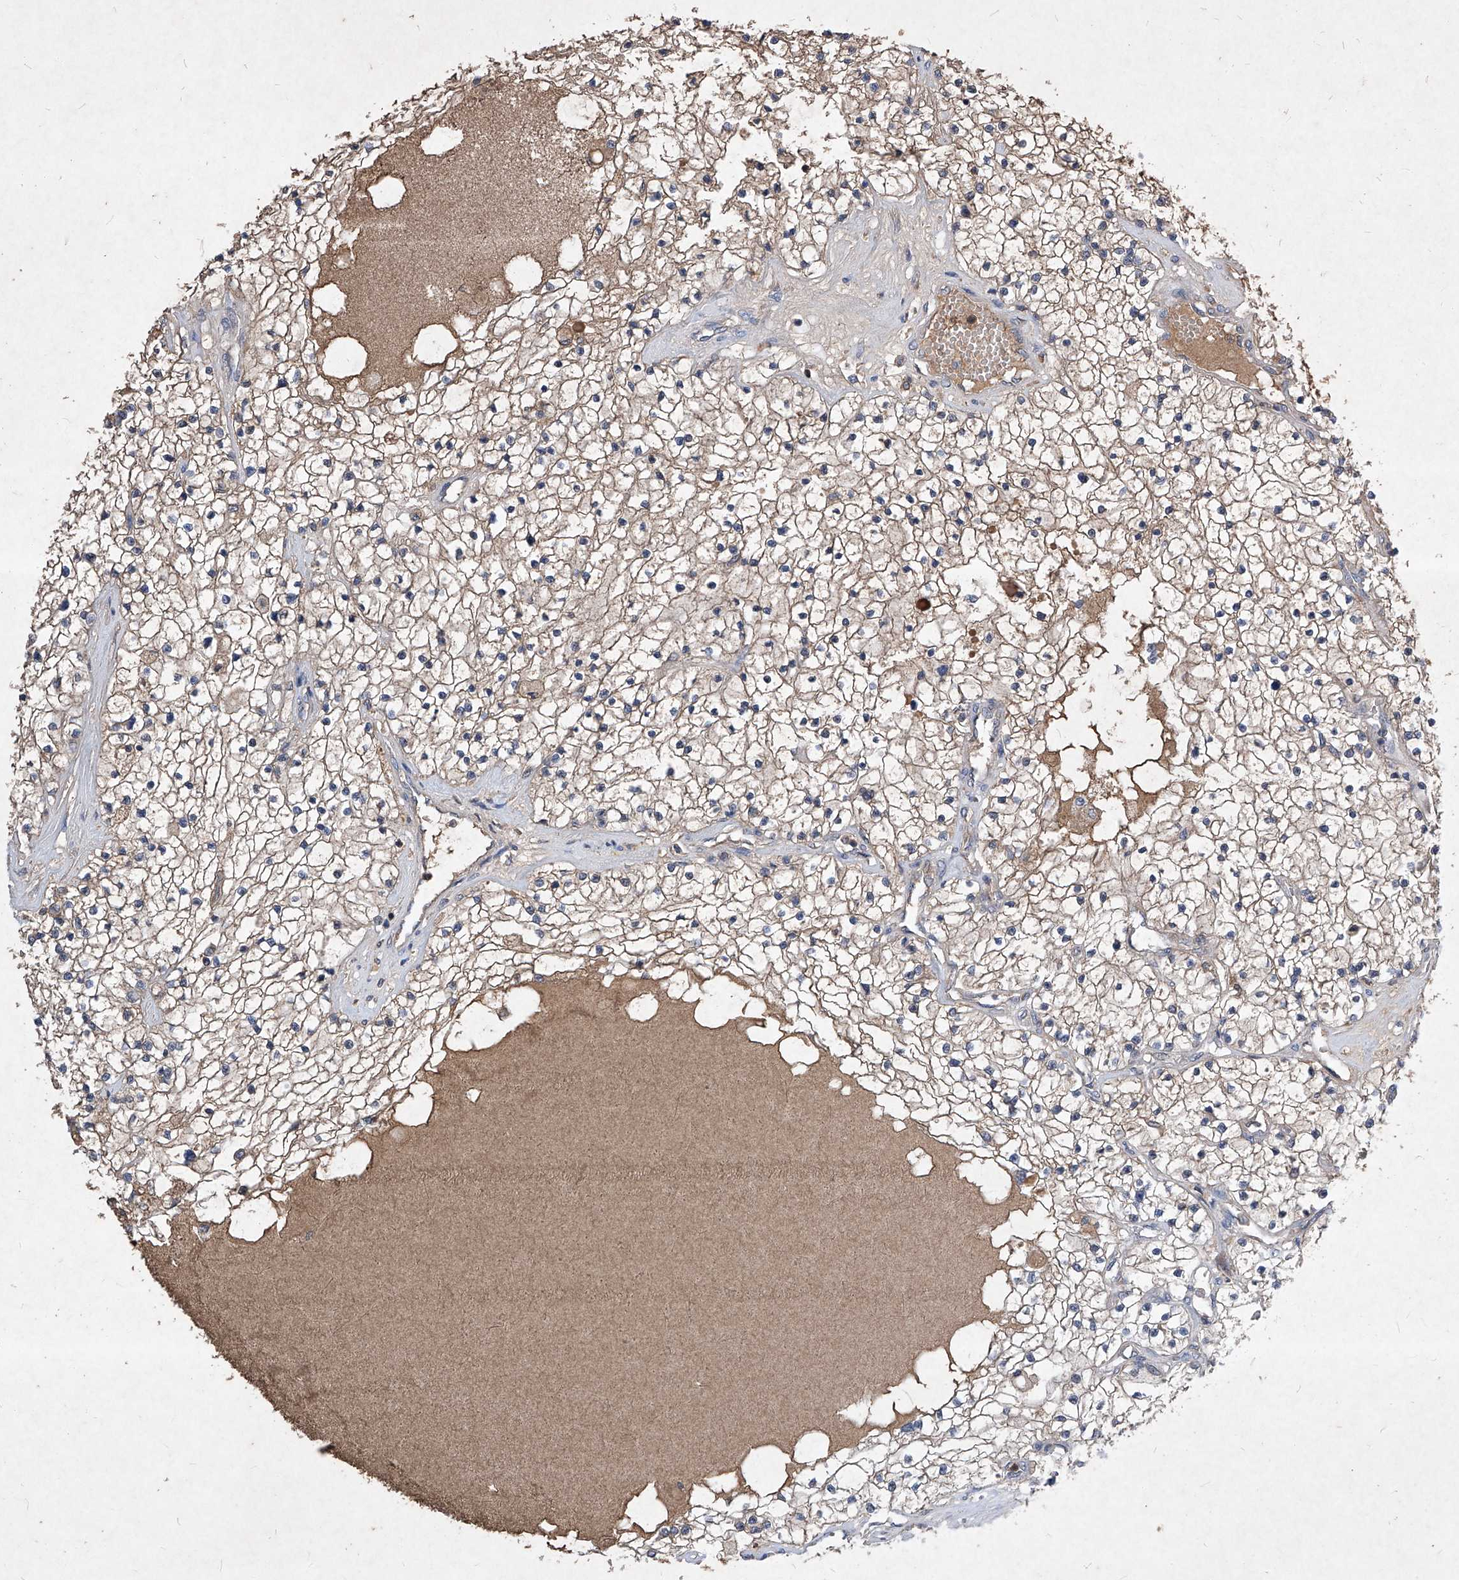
{"staining": {"intensity": "weak", "quantity": ">75%", "location": "cytoplasmic/membranous"}, "tissue": "renal cancer", "cell_type": "Tumor cells", "image_type": "cancer", "snomed": [{"axis": "morphology", "description": "Adenocarcinoma, NOS"}, {"axis": "topography", "description": "Kidney"}], "caption": "Human adenocarcinoma (renal) stained for a protein (brown) reveals weak cytoplasmic/membranous positive staining in approximately >75% of tumor cells.", "gene": "SYNGR1", "patient": {"sex": "male", "age": 68}}